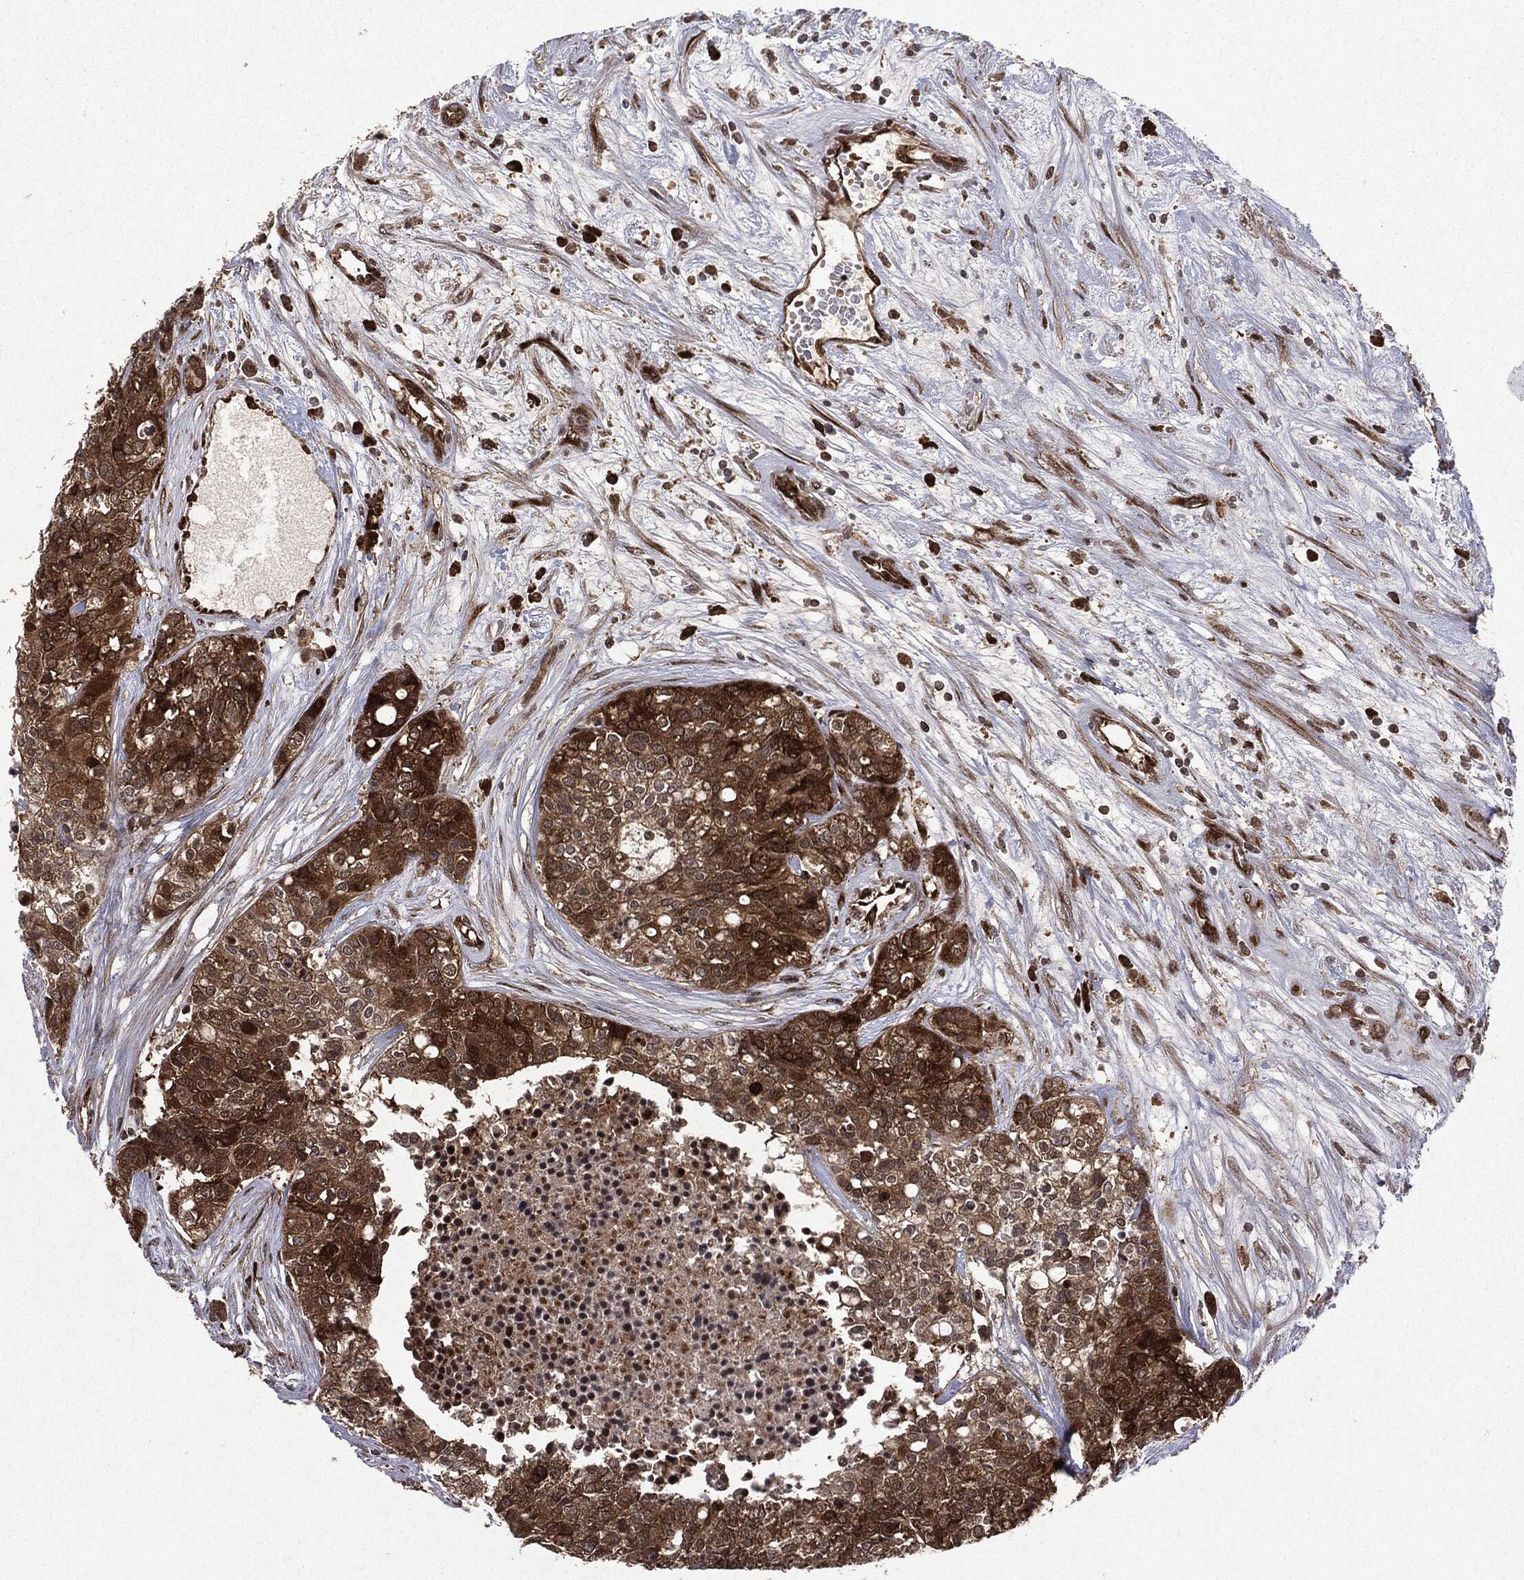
{"staining": {"intensity": "strong", "quantity": ">75%", "location": "cytoplasmic/membranous"}, "tissue": "carcinoid", "cell_type": "Tumor cells", "image_type": "cancer", "snomed": [{"axis": "morphology", "description": "Carcinoid, malignant, NOS"}, {"axis": "topography", "description": "Colon"}], "caption": "About >75% of tumor cells in human carcinoid demonstrate strong cytoplasmic/membranous protein positivity as visualized by brown immunohistochemical staining.", "gene": "OTUB1", "patient": {"sex": "male", "age": 81}}